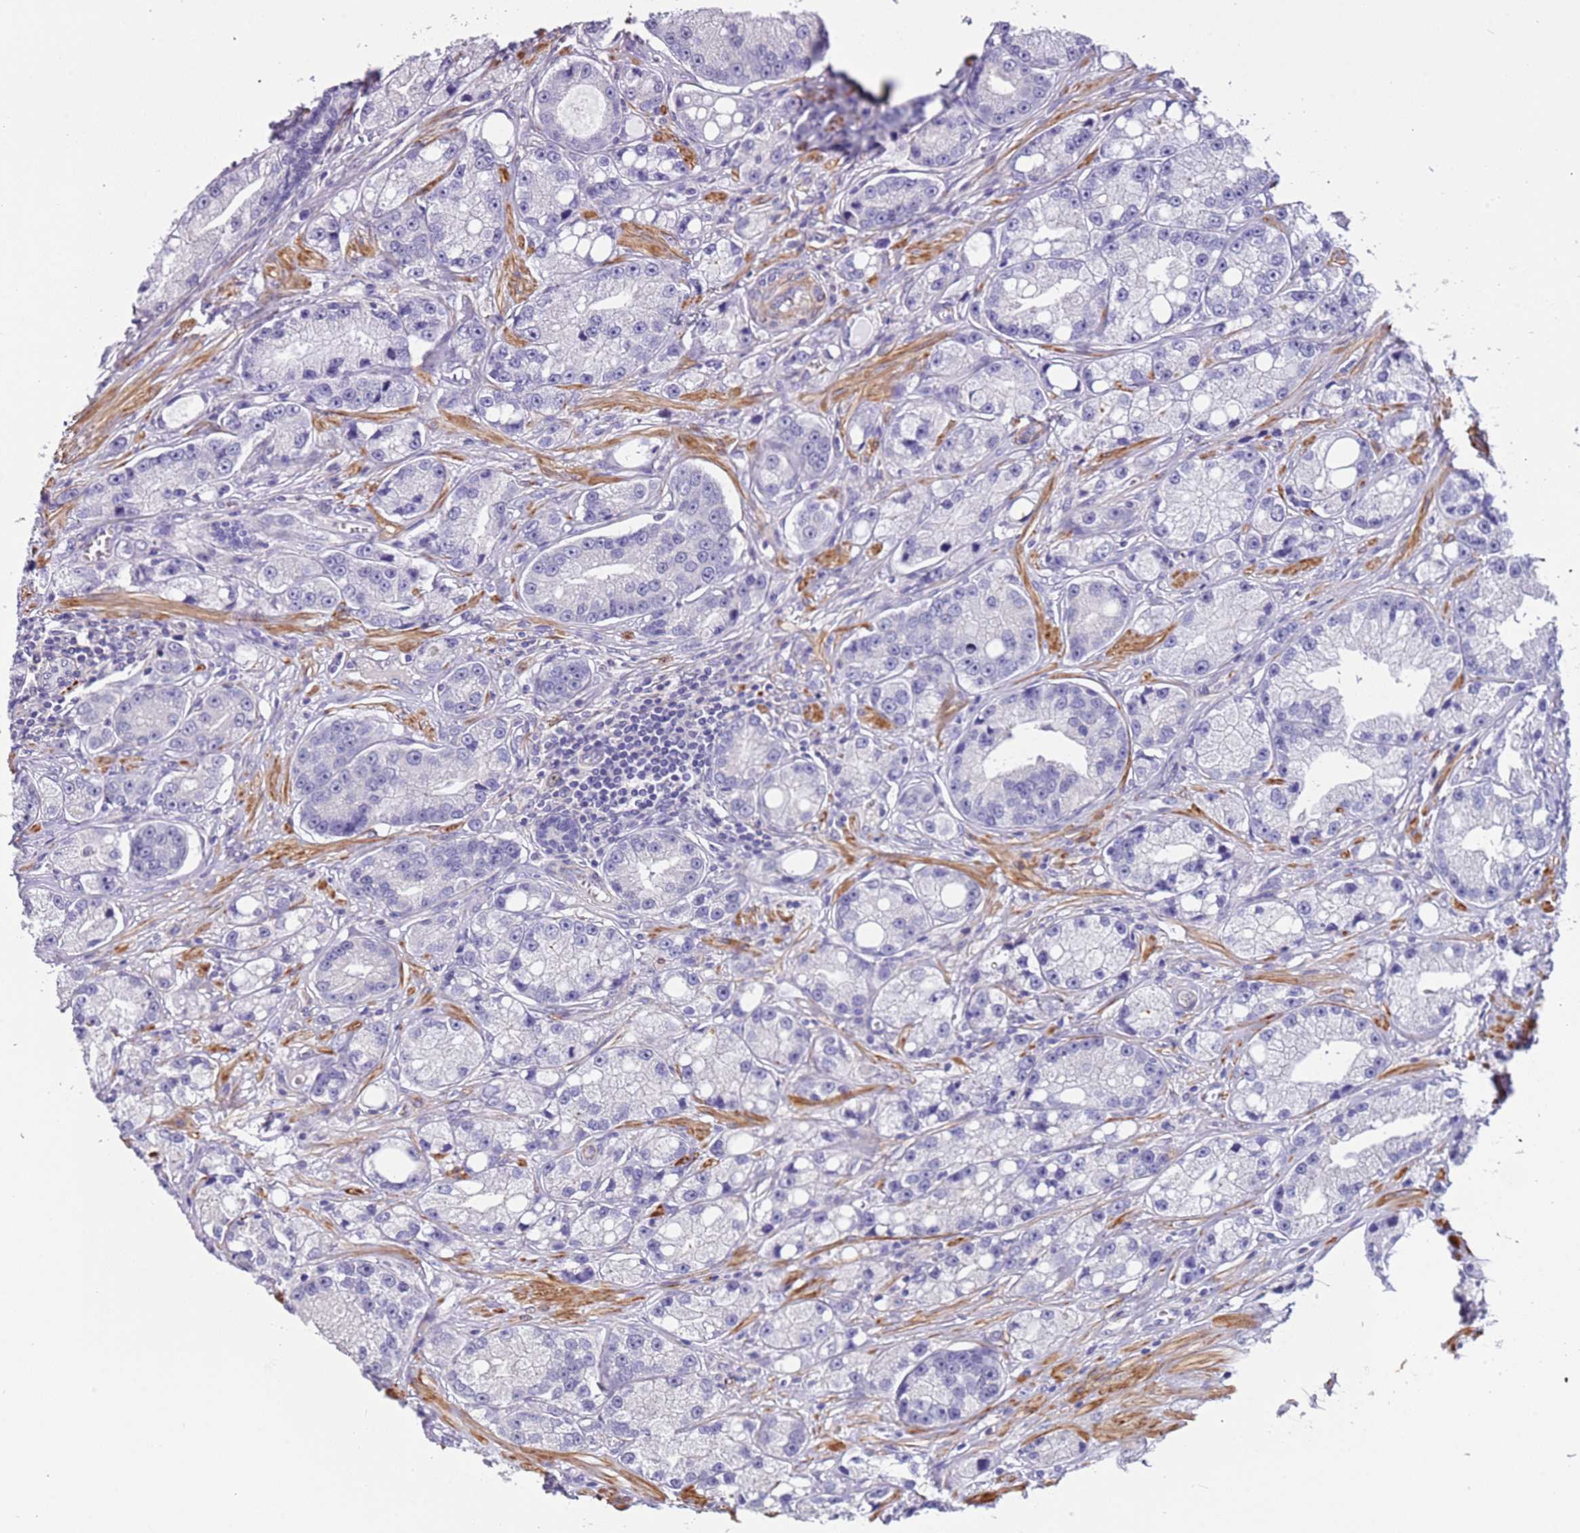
{"staining": {"intensity": "negative", "quantity": "none", "location": "none"}, "tissue": "prostate cancer", "cell_type": "Tumor cells", "image_type": "cancer", "snomed": [{"axis": "morphology", "description": "Adenocarcinoma, High grade"}, {"axis": "topography", "description": "Prostate"}], "caption": "High magnification brightfield microscopy of prostate cancer stained with DAB (brown) and counterstained with hematoxylin (blue): tumor cells show no significant positivity. Nuclei are stained in blue.", "gene": "PCGF2", "patient": {"sex": "male", "age": 74}}